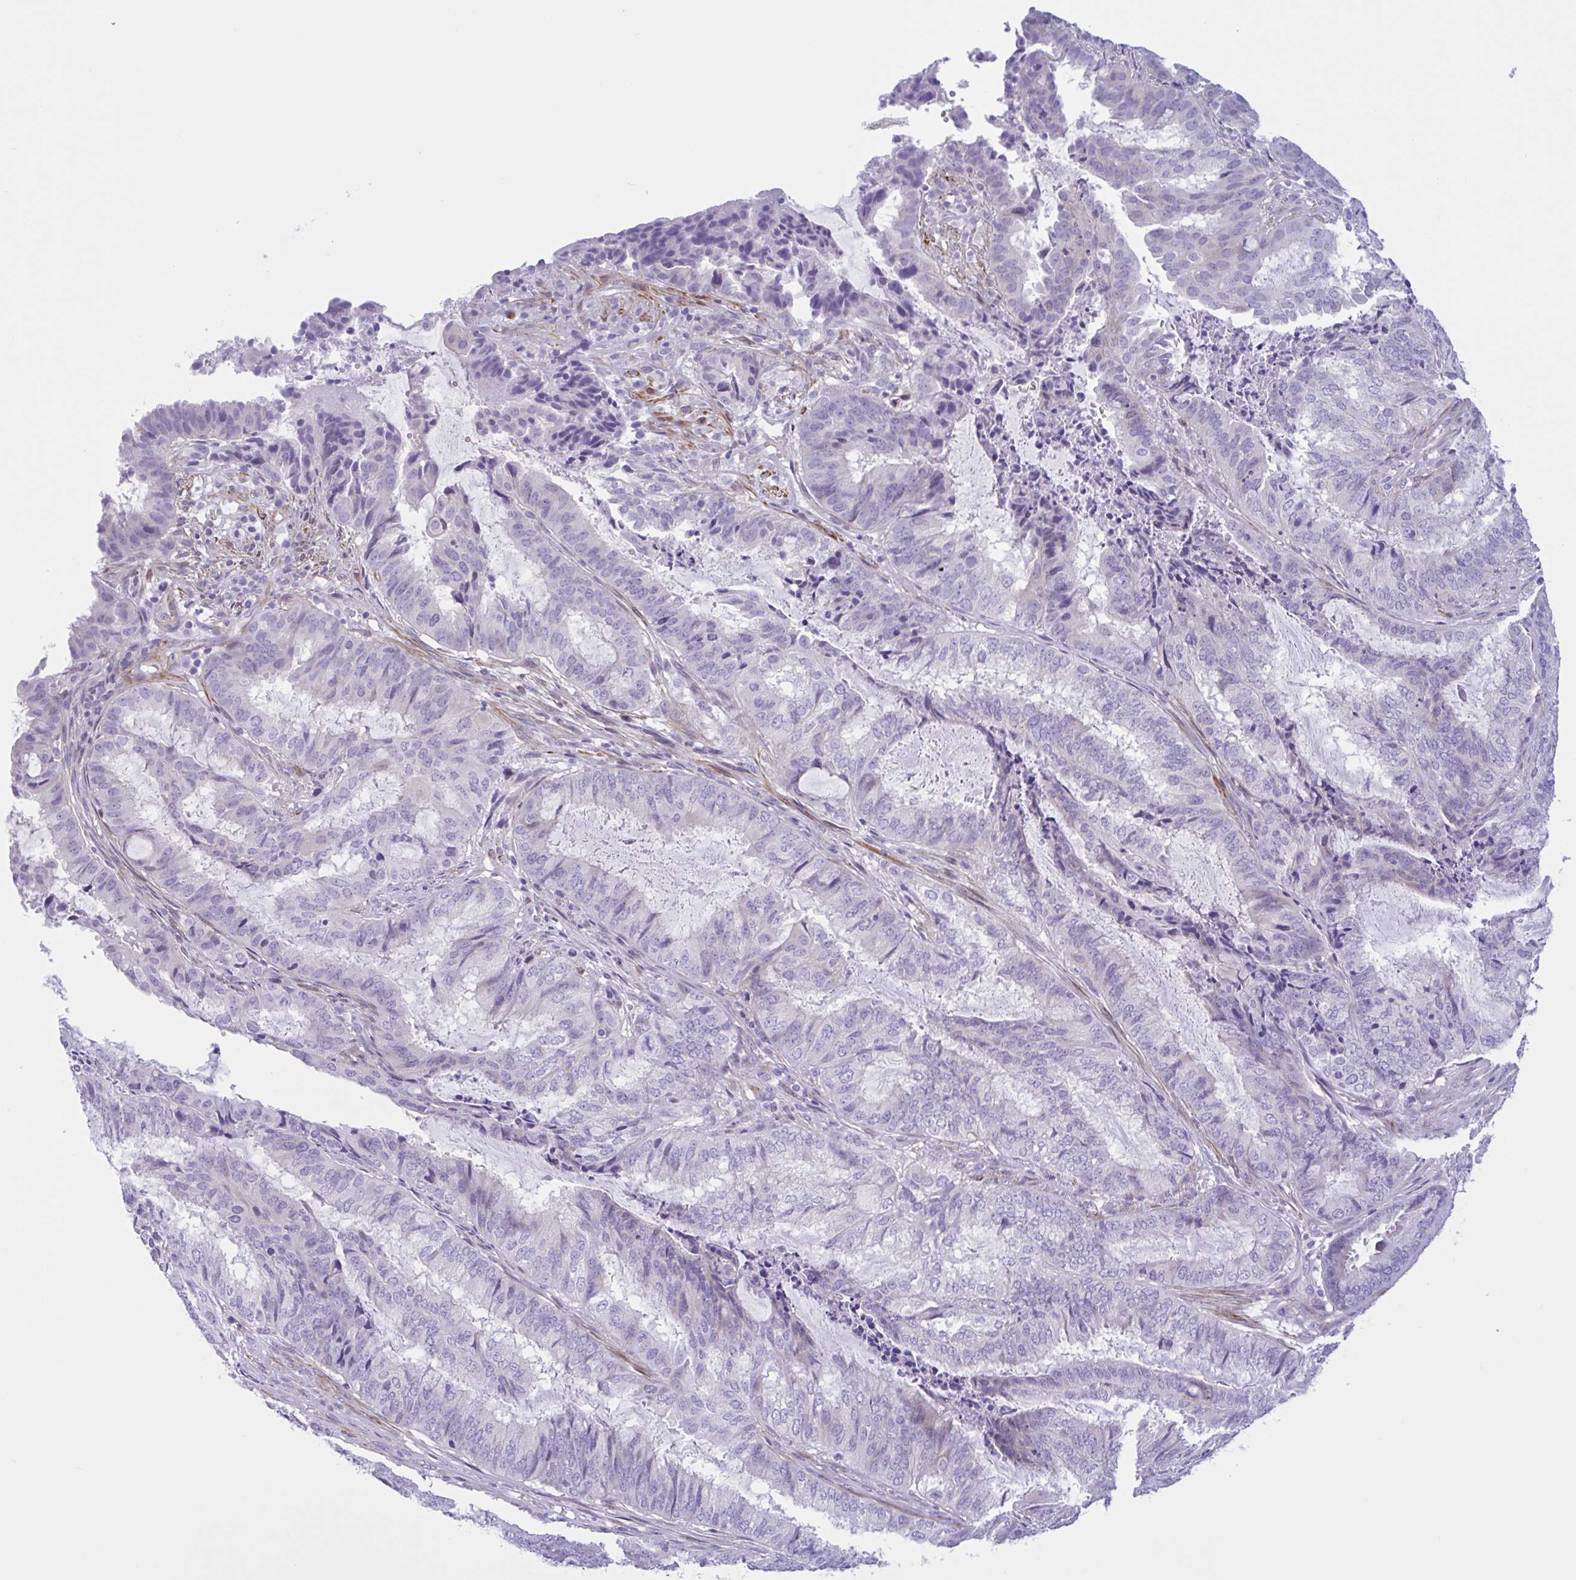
{"staining": {"intensity": "negative", "quantity": "none", "location": "none"}, "tissue": "endometrial cancer", "cell_type": "Tumor cells", "image_type": "cancer", "snomed": [{"axis": "morphology", "description": "Adenocarcinoma, NOS"}, {"axis": "topography", "description": "Endometrium"}], "caption": "Immunohistochemistry of endometrial cancer exhibits no expression in tumor cells.", "gene": "AHCYL2", "patient": {"sex": "female", "age": 51}}